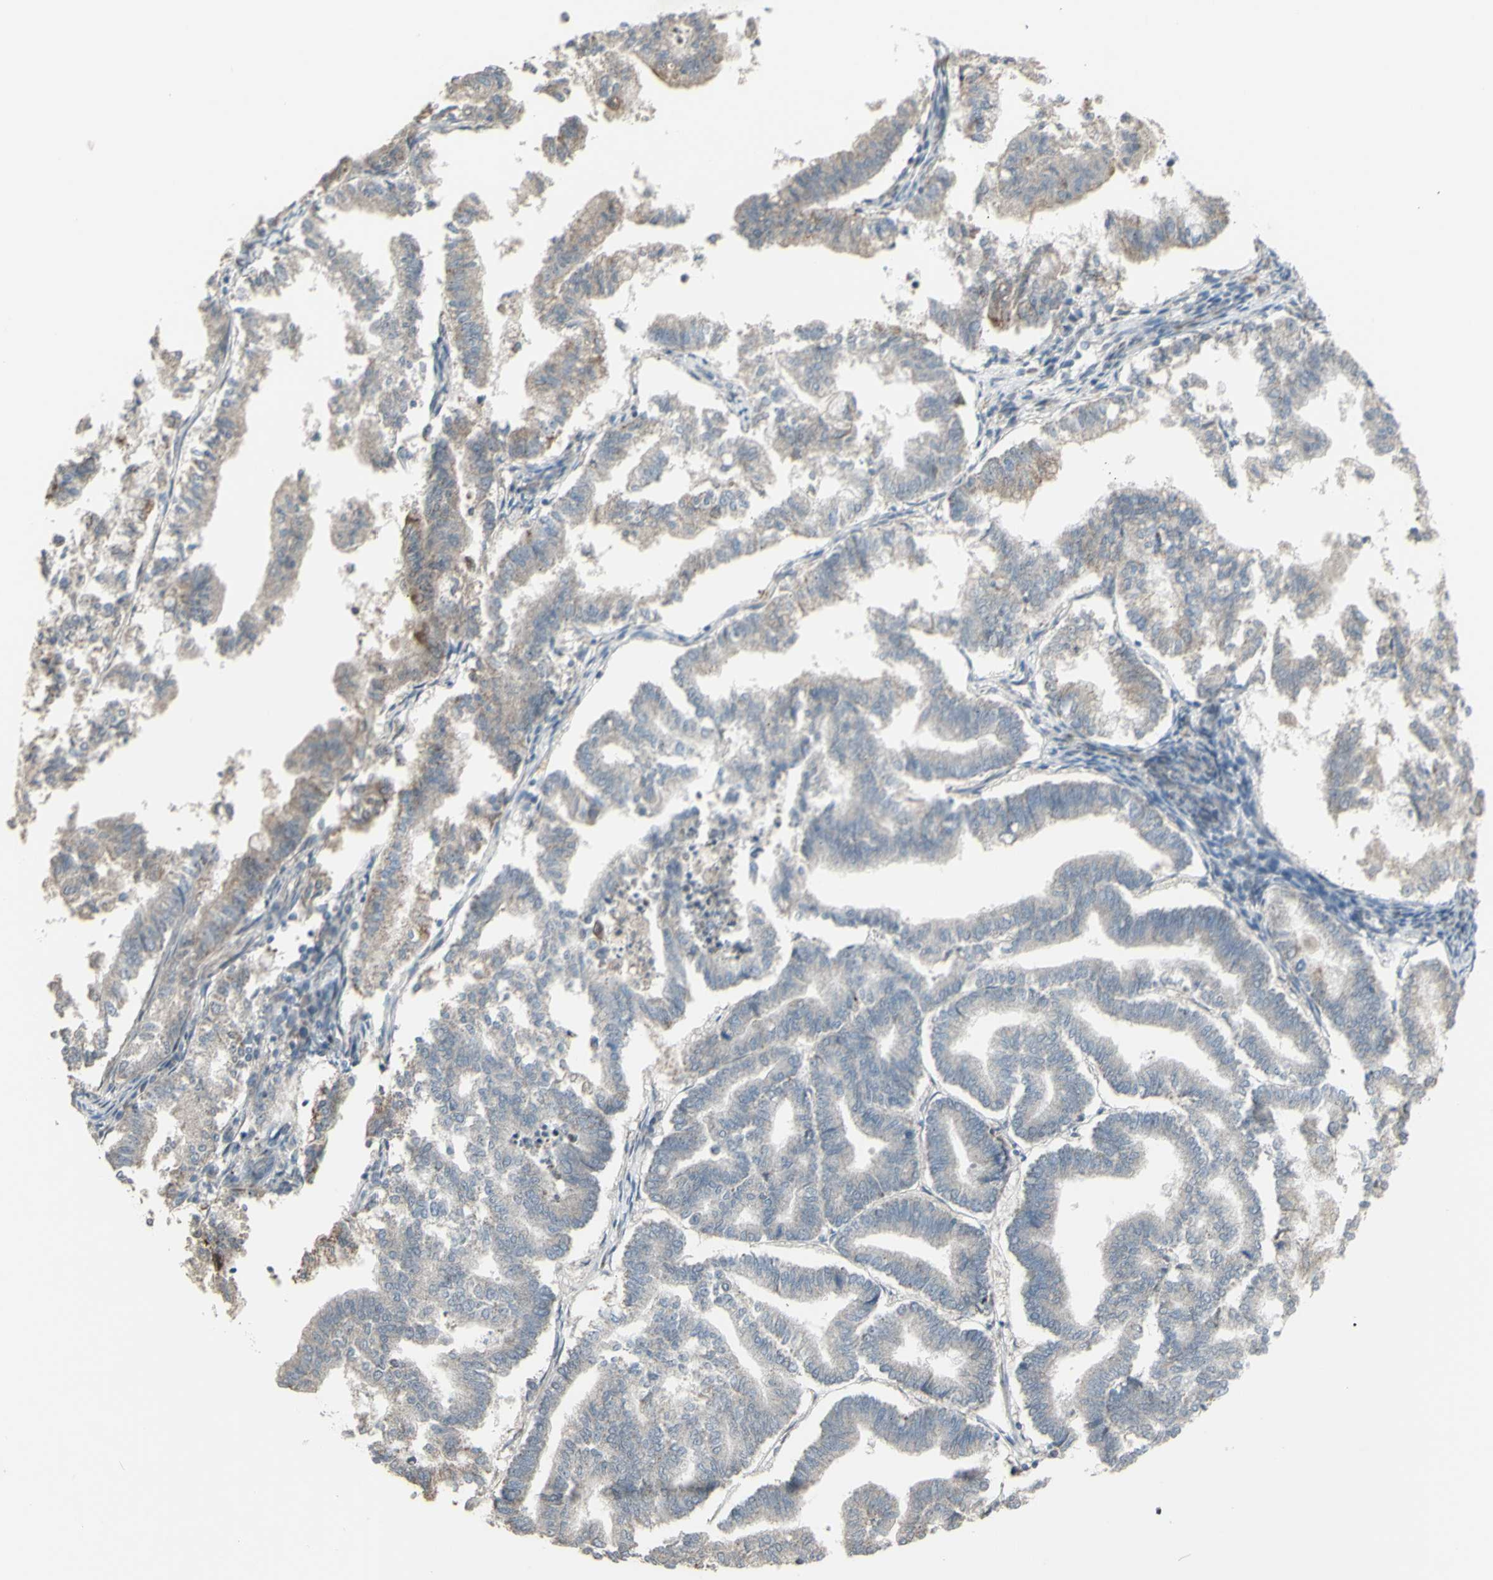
{"staining": {"intensity": "weak", "quantity": ">75%", "location": "cytoplasmic/membranous"}, "tissue": "endometrial cancer", "cell_type": "Tumor cells", "image_type": "cancer", "snomed": [{"axis": "morphology", "description": "Necrosis, NOS"}, {"axis": "morphology", "description": "Adenocarcinoma, NOS"}, {"axis": "topography", "description": "Endometrium"}], "caption": "Endometrial cancer was stained to show a protein in brown. There is low levels of weak cytoplasmic/membranous staining in approximately >75% of tumor cells. (DAB = brown stain, brightfield microscopy at high magnification).", "gene": "GRAMD1B", "patient": {"sex": "female", "age": 79}}